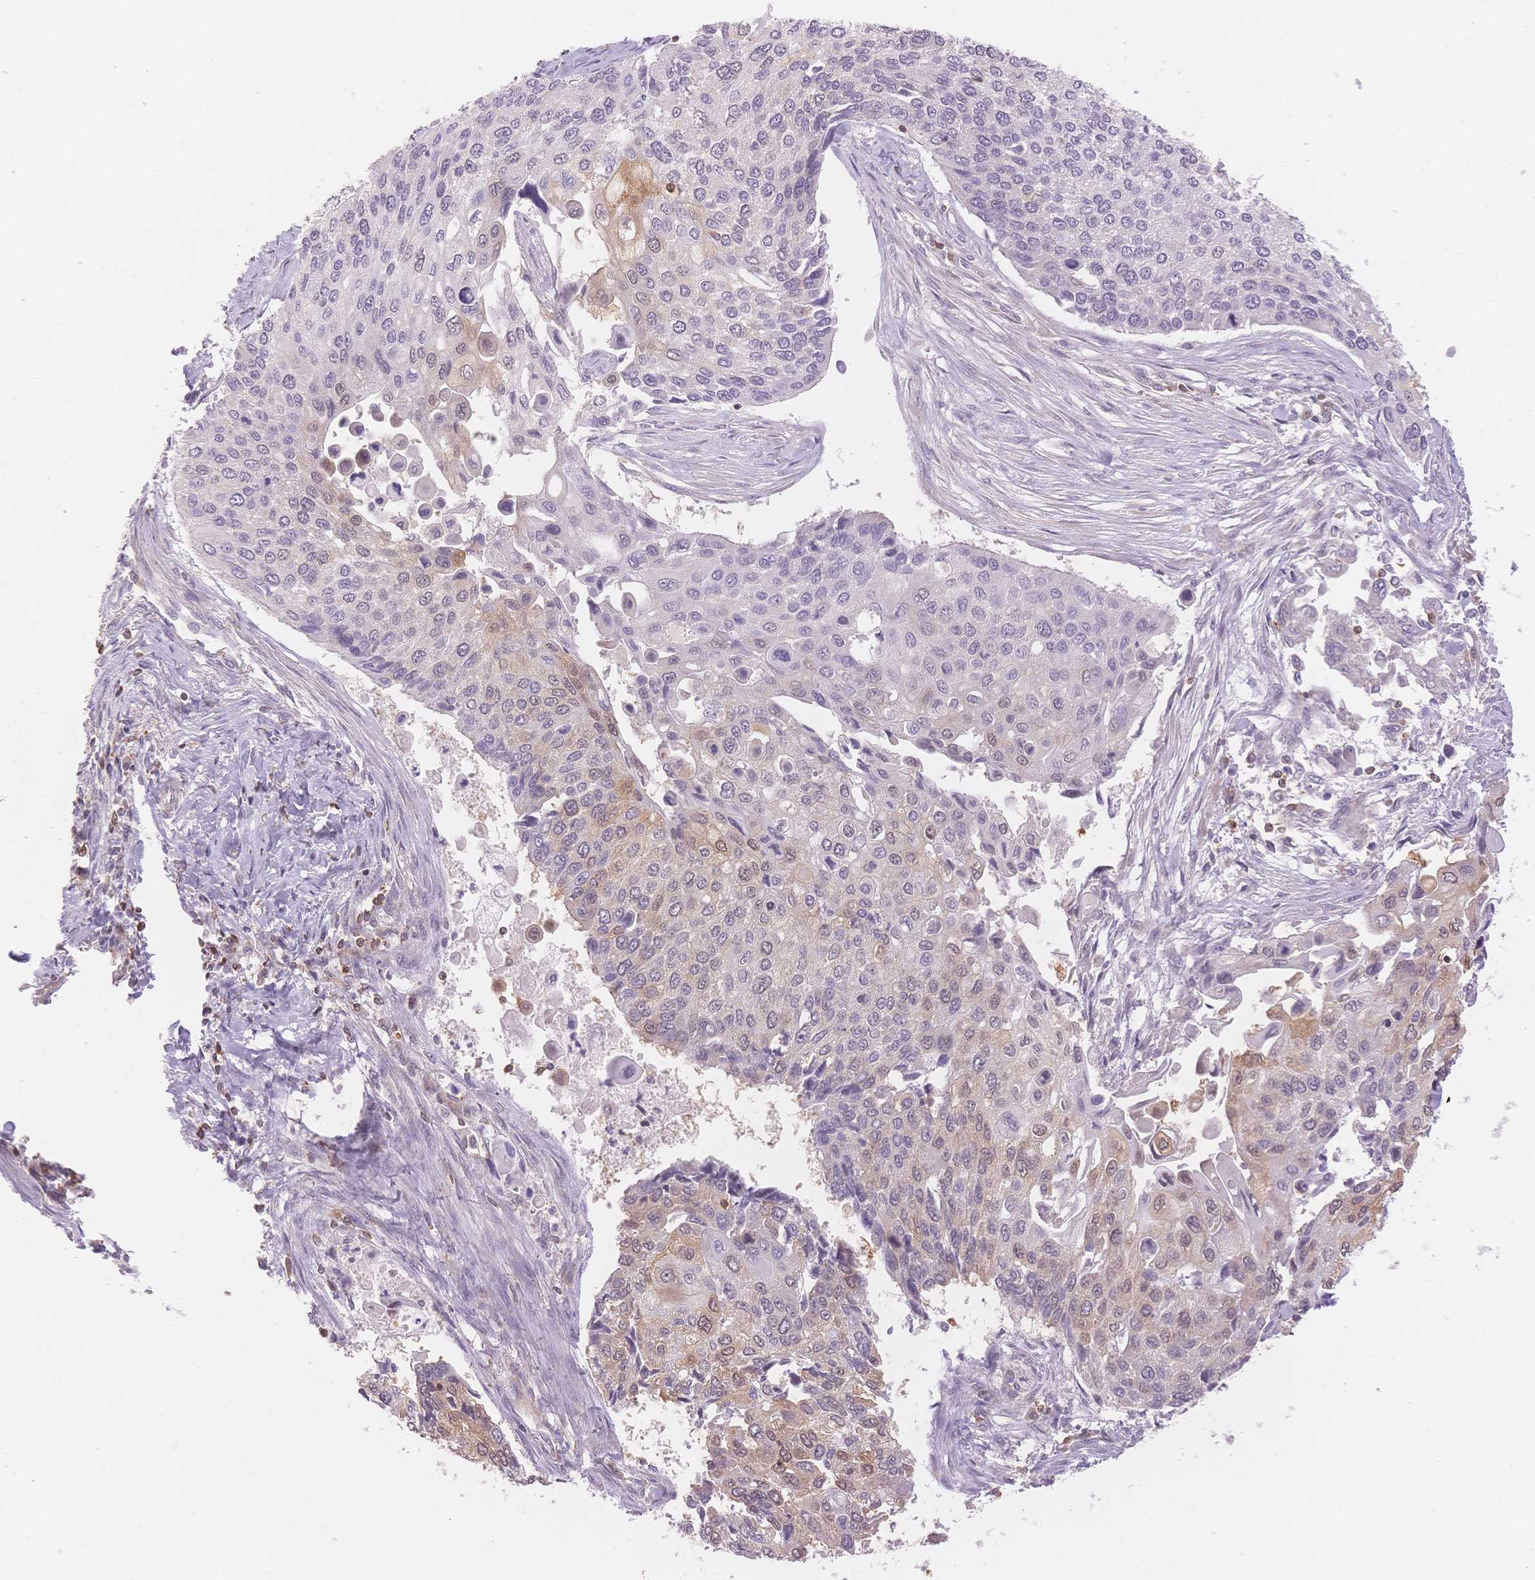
{"staining": {"intensity": "weak", "quantity": "<25%", "location": "cytoplasmic/membranous"}, "tissue": "lung cancer", "cell_type": "Tumor cells", "image_type": "cancer", "snomed": [{"axis": "morphology", "description": "Squamous cell carcinoma, NOS"}, {"axis": "morphology", "description": "Squamous cell carcinoma, metastatic, NOS"}, {"axis": "topography", "description": "Lung"}], "caption": "Immunohistochemistry (IHC) photomicrograph of lung metastatic squamous cell carcinoma stained for a protein (brown), which reveals no expression in tumor cells.", "gene": "STK39", "patient": {"sex": "male", "age": 63}}